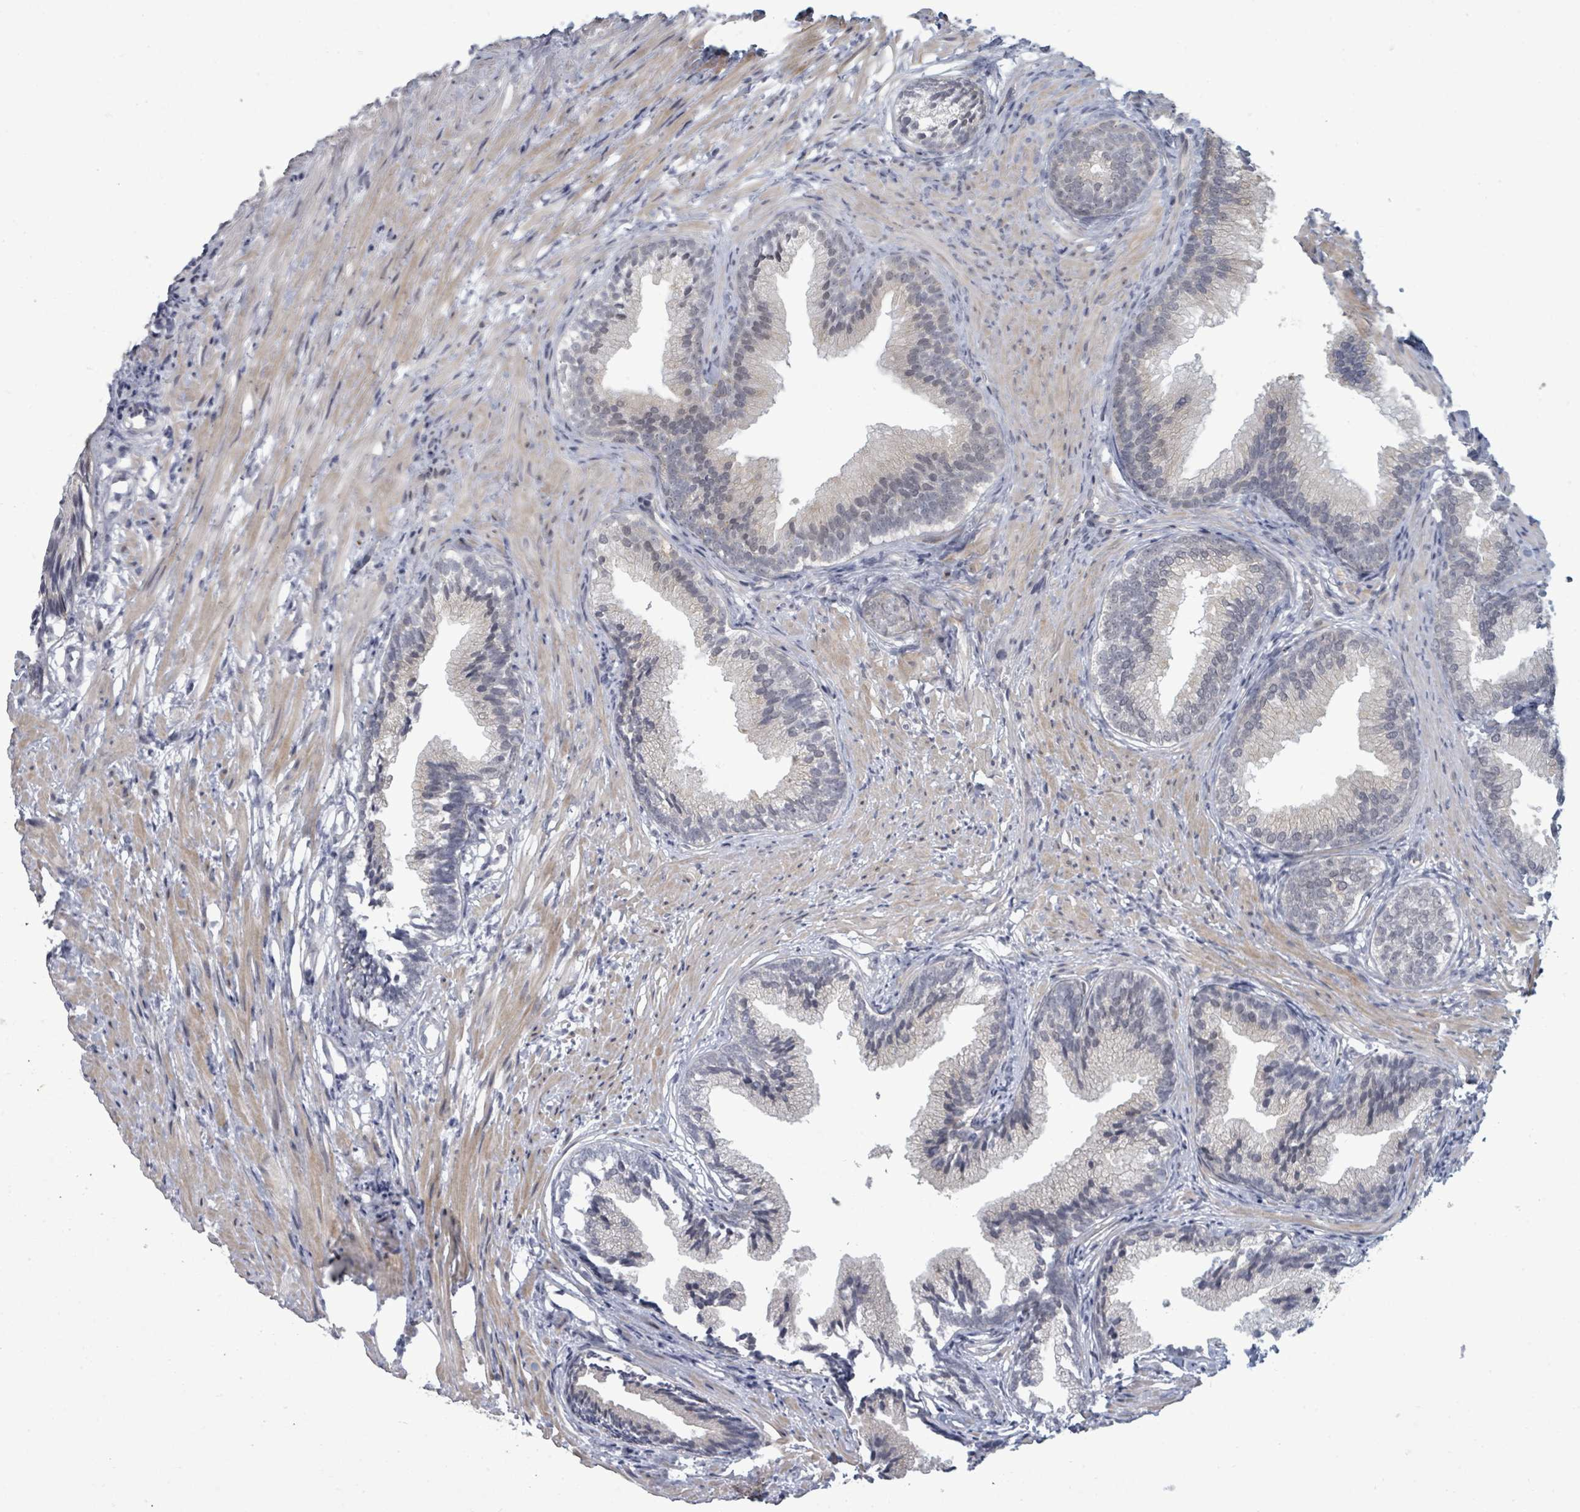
{"staining": {"intensity": "negative", "quantity": "none", "location": "none"}, "tissue": "prostate", "cell_type": "Glandular cells", "image_type": "normal", "snomed": [{"axis": "morphology", "description": "Normal tissue, NOS"}, {"axis": "topography", "description": "Prostate"}], "caption": "Glandular cells show no significant staining in benign prostate. The staining was performed using DAB (3,3'-diaminobenzidine) to visualize the protein expression in brown, while the nuclei were stained in blue with hematoxylin (Magnification: 20x).", "gene": "ASB12", "patient": {"sex": "male", "age": 76}}